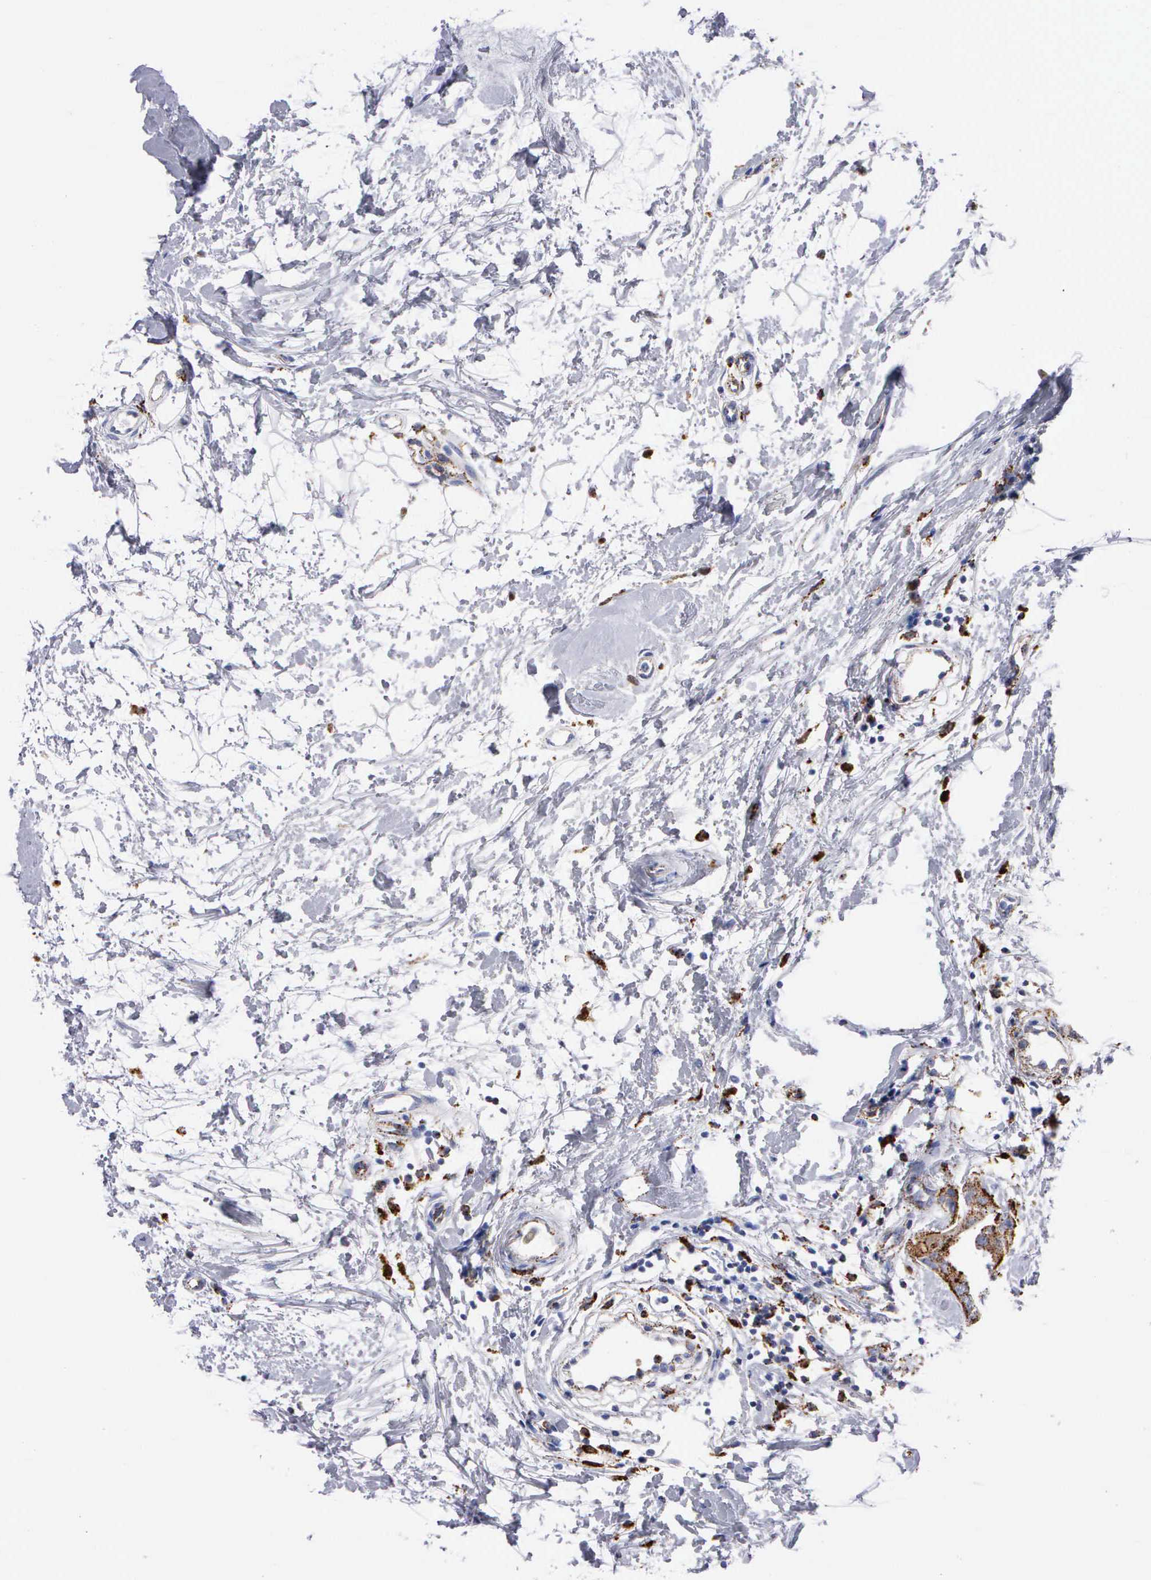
{"staining": {"intensity": "moderate", "quantity": ">75%", "location": "cytoplasmic/membranous"}, "tissue": "breast cancer", "cell_type": "Tumor cells", "image_type": "cancer", "snomed": [{"axis": "morphology", "description": "Duct carcinoma"}, {"axis": "topography", "description": "Breast"}], "caption": "The photomicrograph reveals staining of breast cancer, revealing moderate cytoplasmic/membranous protein staining (brown color) within tumor cells. (IHC, brightfield microscopy, high magnification).", "gene": "CTSH", "patient": {"sex": "female", "age": 40}}